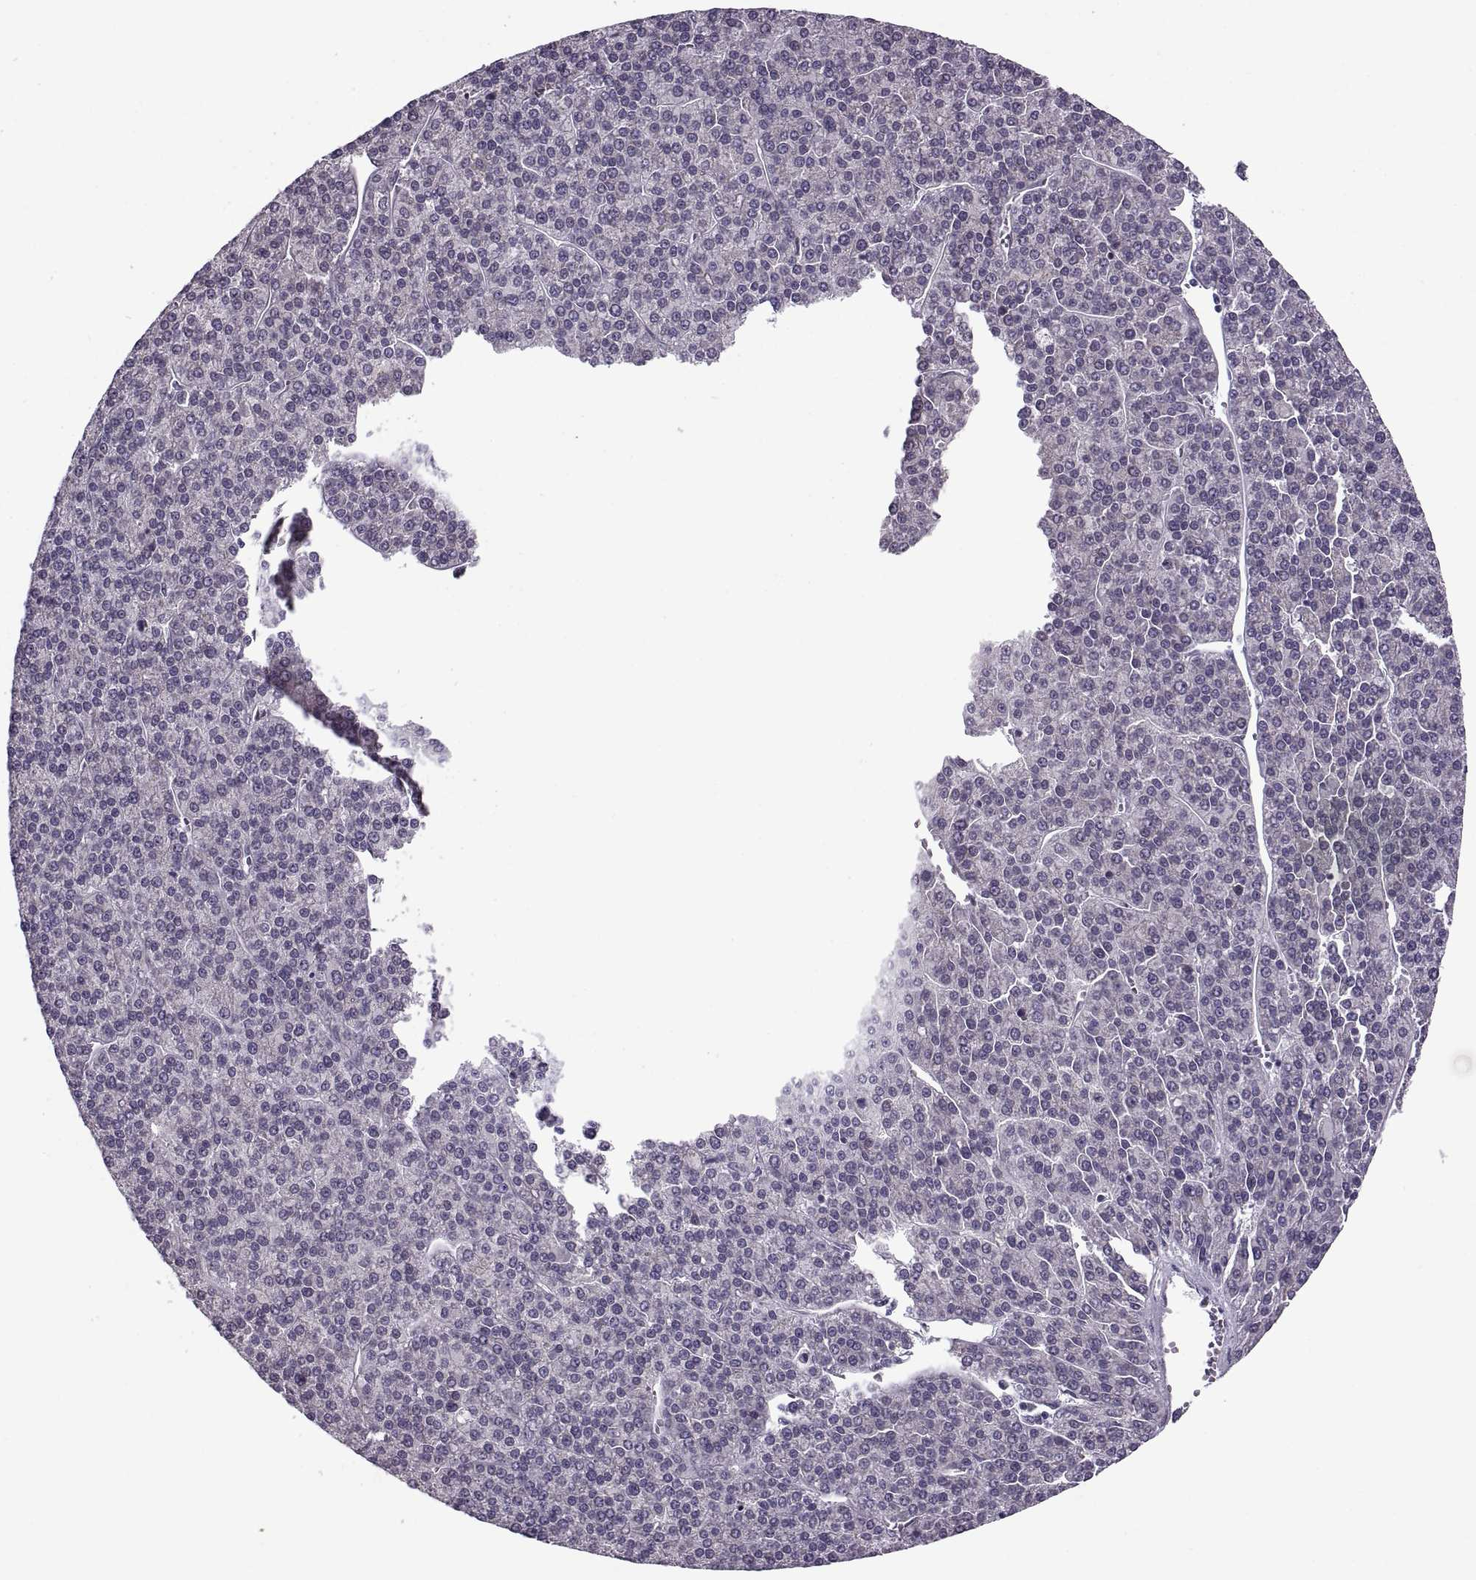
{"staining": {"intensity": "negative", "quantity": "none", "location": "none"}, "tissue": "liver cancer", "cell_type": "Tumor cells", "image_type": "cancer", "snomed": [{"axis": "morphology", "description": "Carcinoma, Hepatocellular, NOS"}, {"axis": "topography", "description": "Liver"}], "caption": "The photomicrograph exhibits no significant staining in tumor cells of liver hepatocellular carcinoma. The staining was performed using DAB (3,3'-diaminobenzidine) to visualize the protein expression in brown, while the nuclei were stained in blue with hematoxylin (Magnification: 20x).", "gene": "PRSS37", "patient": {"sex": "female", "age": 58}}